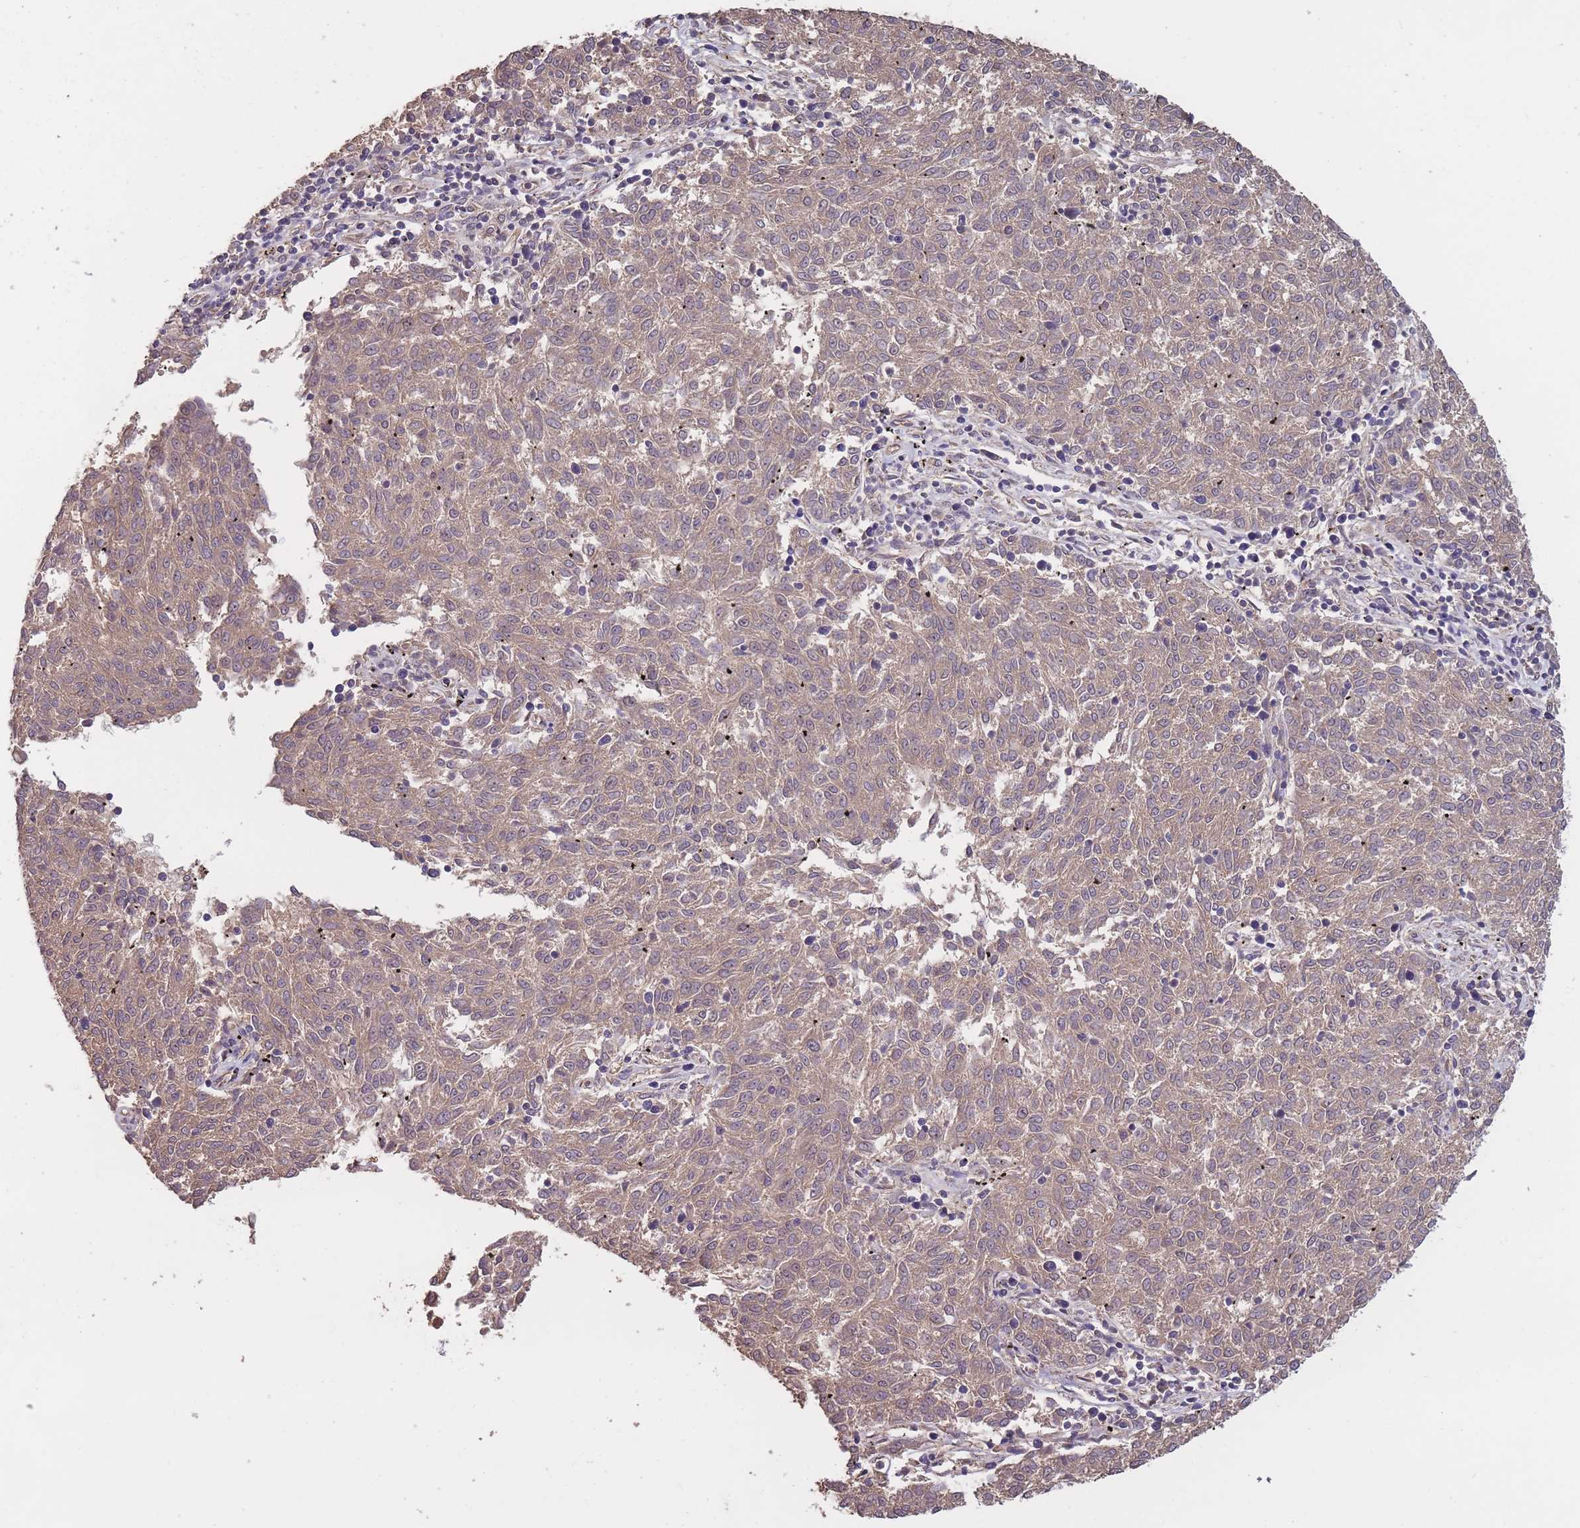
{"staining": {"intensity": "moderate", "quantity": ">75%", "location": "cytoplasmic/membranous"}, "tissue": "melanoma", "cell_type": "Tumor cells", "image_type": "cancer", "snomed": [{"axis": "morphology", "description": "Malignant melanoma, NOS"}, {"axis": "topography", "description": "Skin"}], "caption": "This micrograph exhibits immunohistochemistry staining of malignant melanoma, with medium moderate cytoplasmic/membranous positivity in approximately >75% of tumor cells.", "gene": "KIAA1755", "patient": {"sex": "female", "age": 72}}